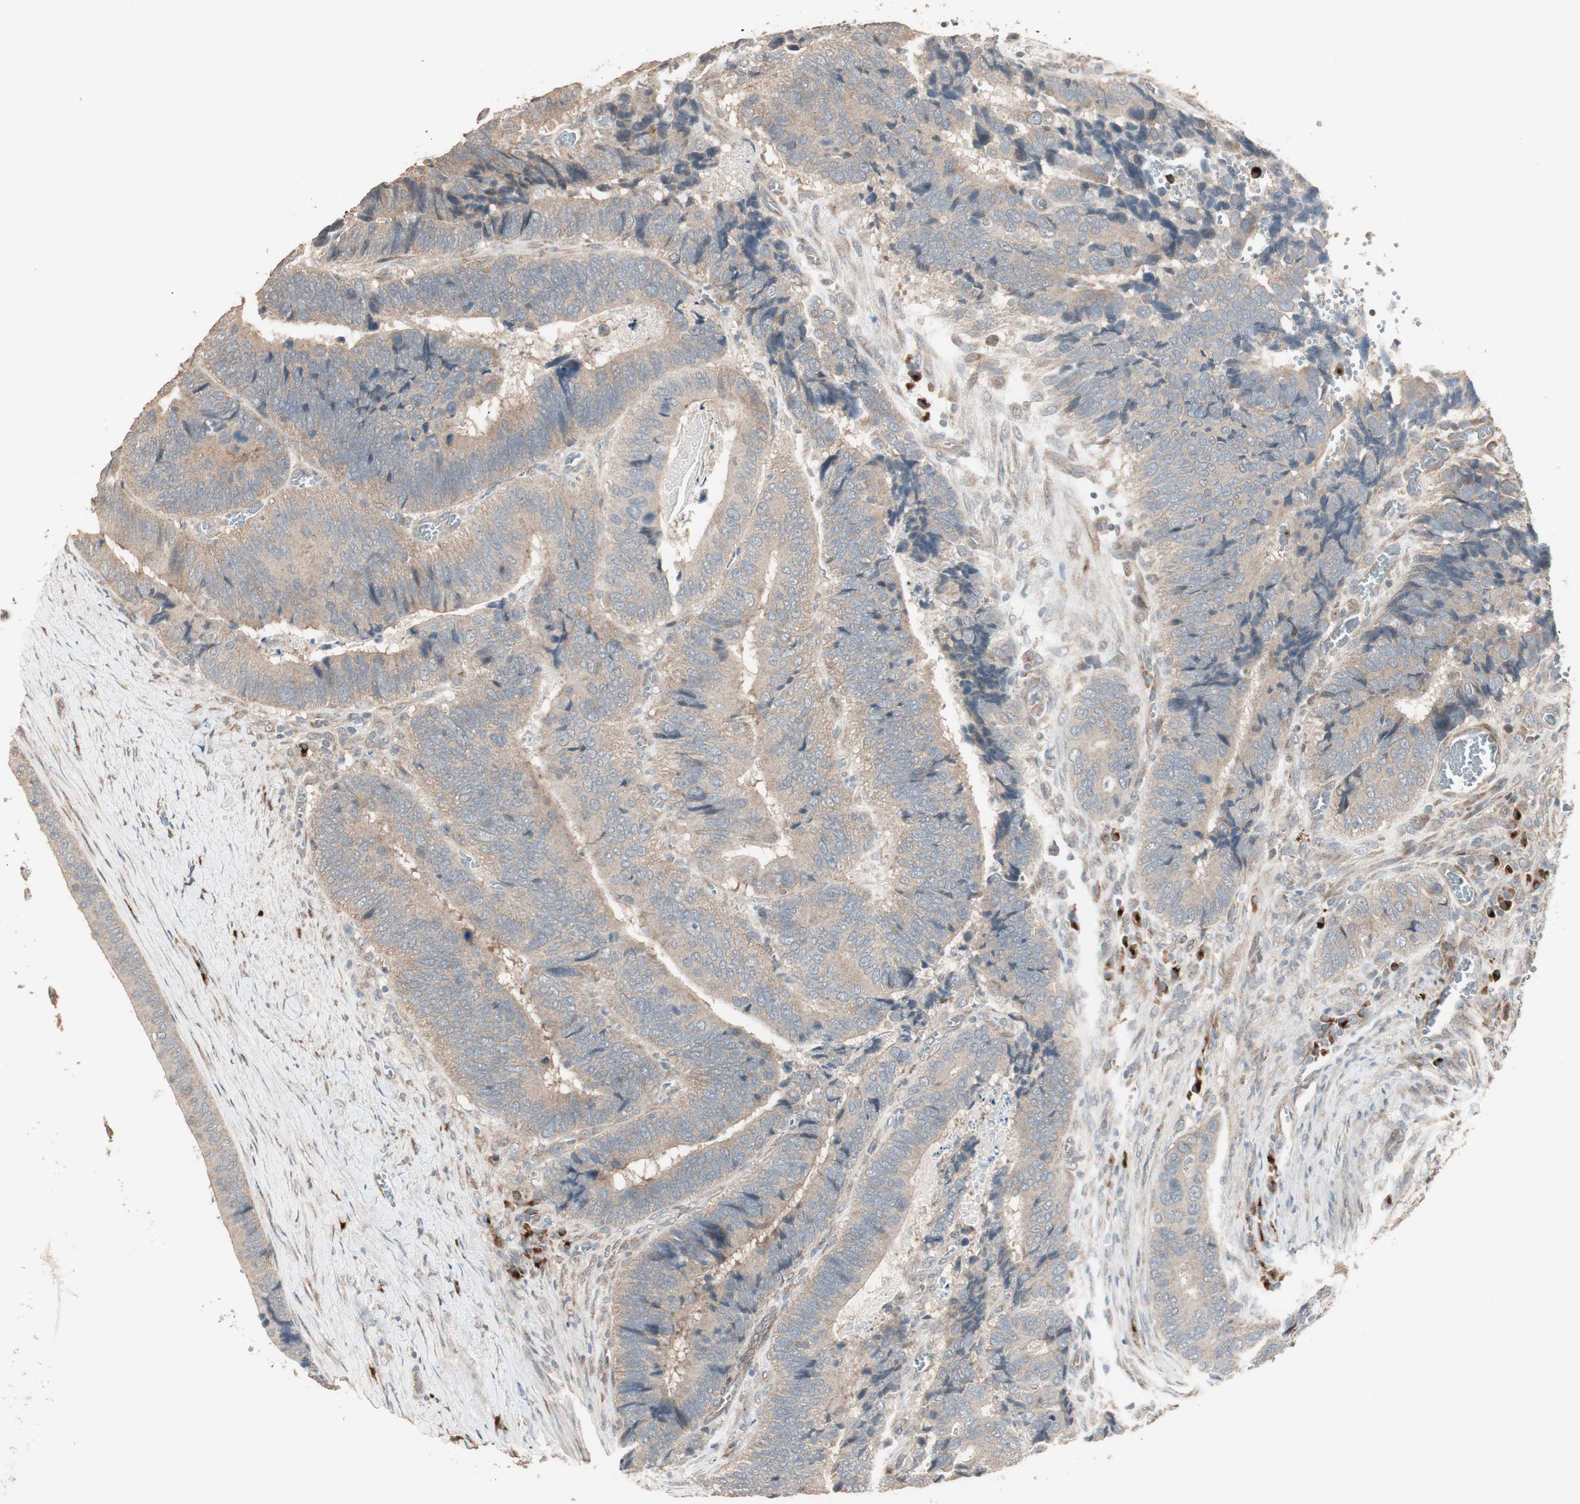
{"staining": {"intensity": "moderate", "quantity": ">75%", "location": "cytoplasmic/membranous"}, "tissue": "colorectal cancer", "cell_type": "Tumor cells", "image_type": "cancer", "snomed": [{"axis": "morphology", "description": "Adenocarcinoma, NOS"}, {"axis": "topography", "description": "Colon"}], "caption": "Tumor cells show moderate cytoplasmic/membranous staining in about >75% of cells in colorectal adenocarcinoma.", "gene": "RARRES1", "patient": {"sex": "male", "age": 72}}